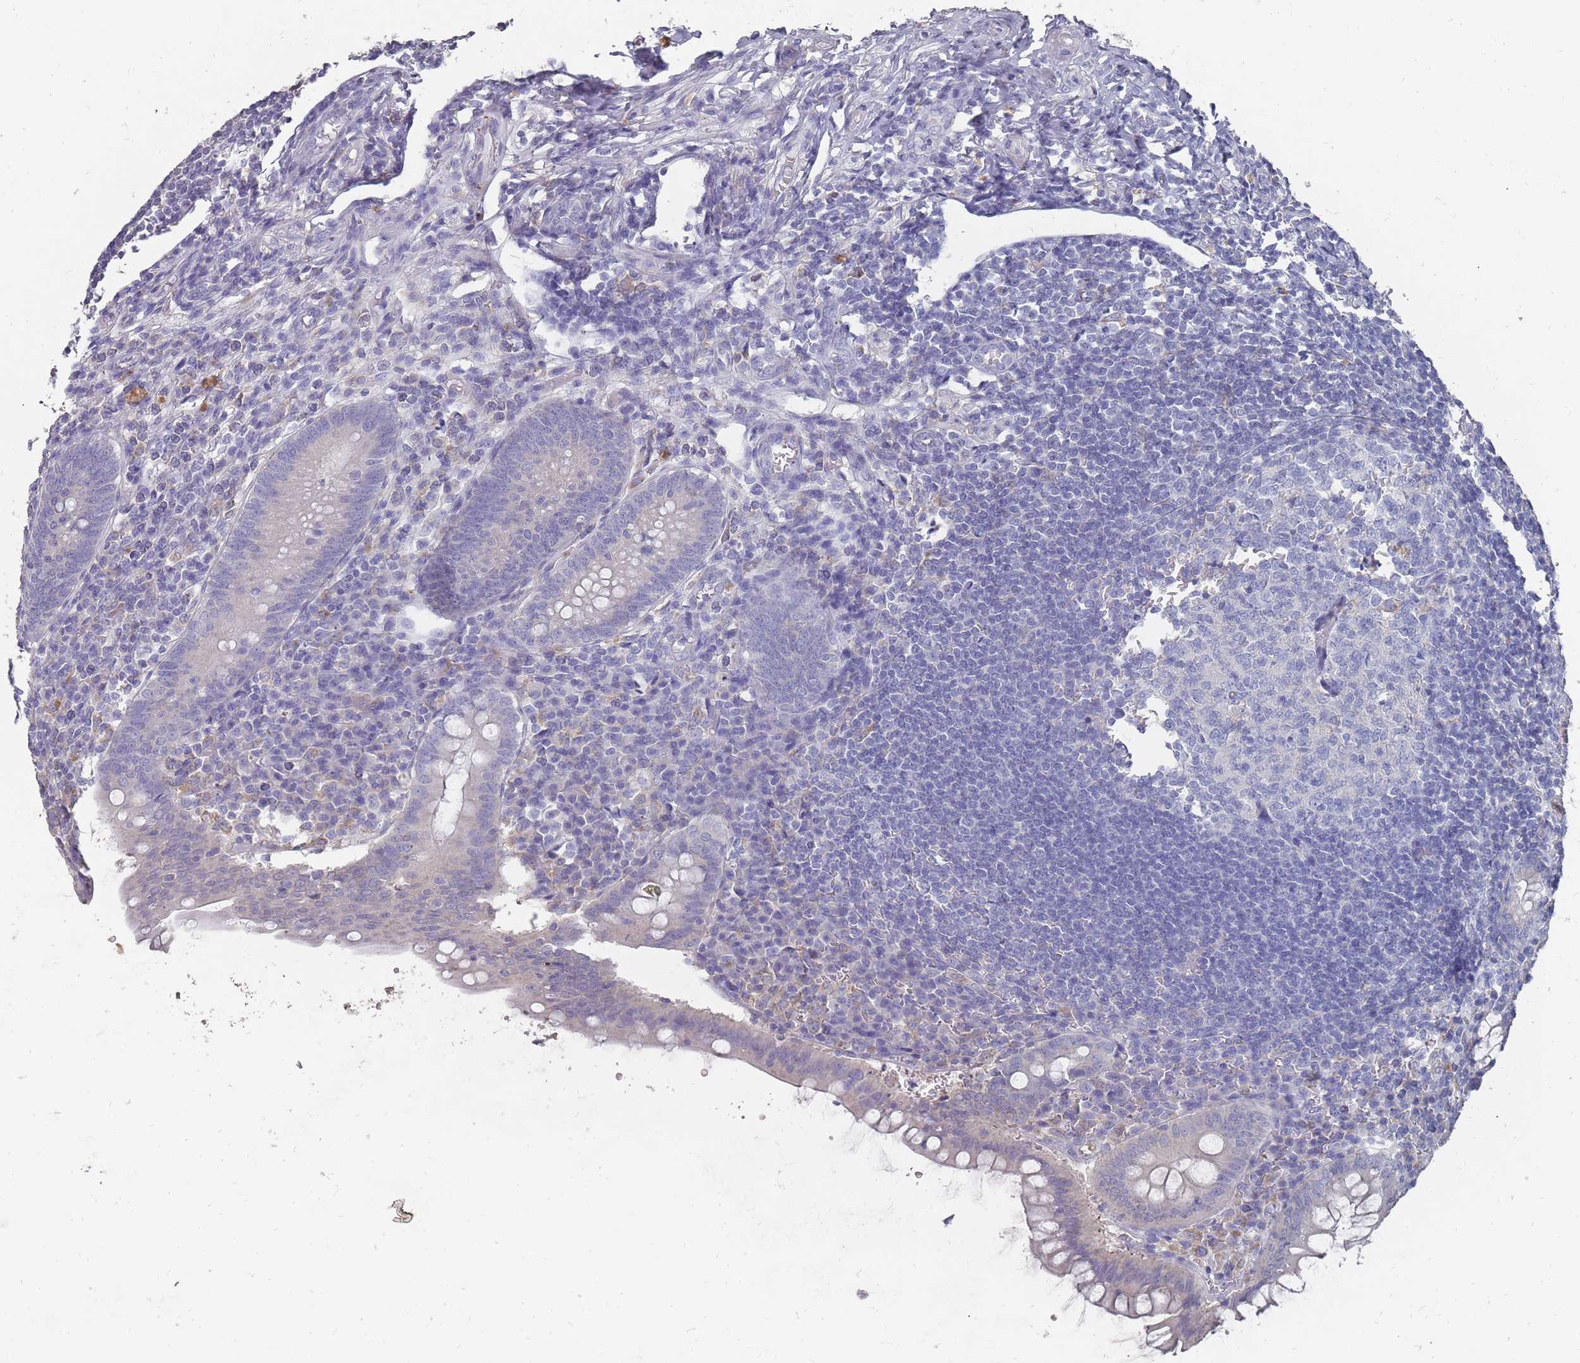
{"staining": {"intensity": "negative", "quantity": "none", "location": "none"}, "tissue": "appendix", "cell_type": "Glandular cells", "image_type": "normal", "snomed": [{"axis": "morphology", "description": "Normal tissue, NOS"}, {"axis": "topography", "description": "Appendix"}], "caption": "The micrograph exhibits no significant staining in glandular cells of appendix. (DAB immunohistochemistry, high magnification).", "gene": "OTULINL", "patient": {"sex": "female", "age": 33}}